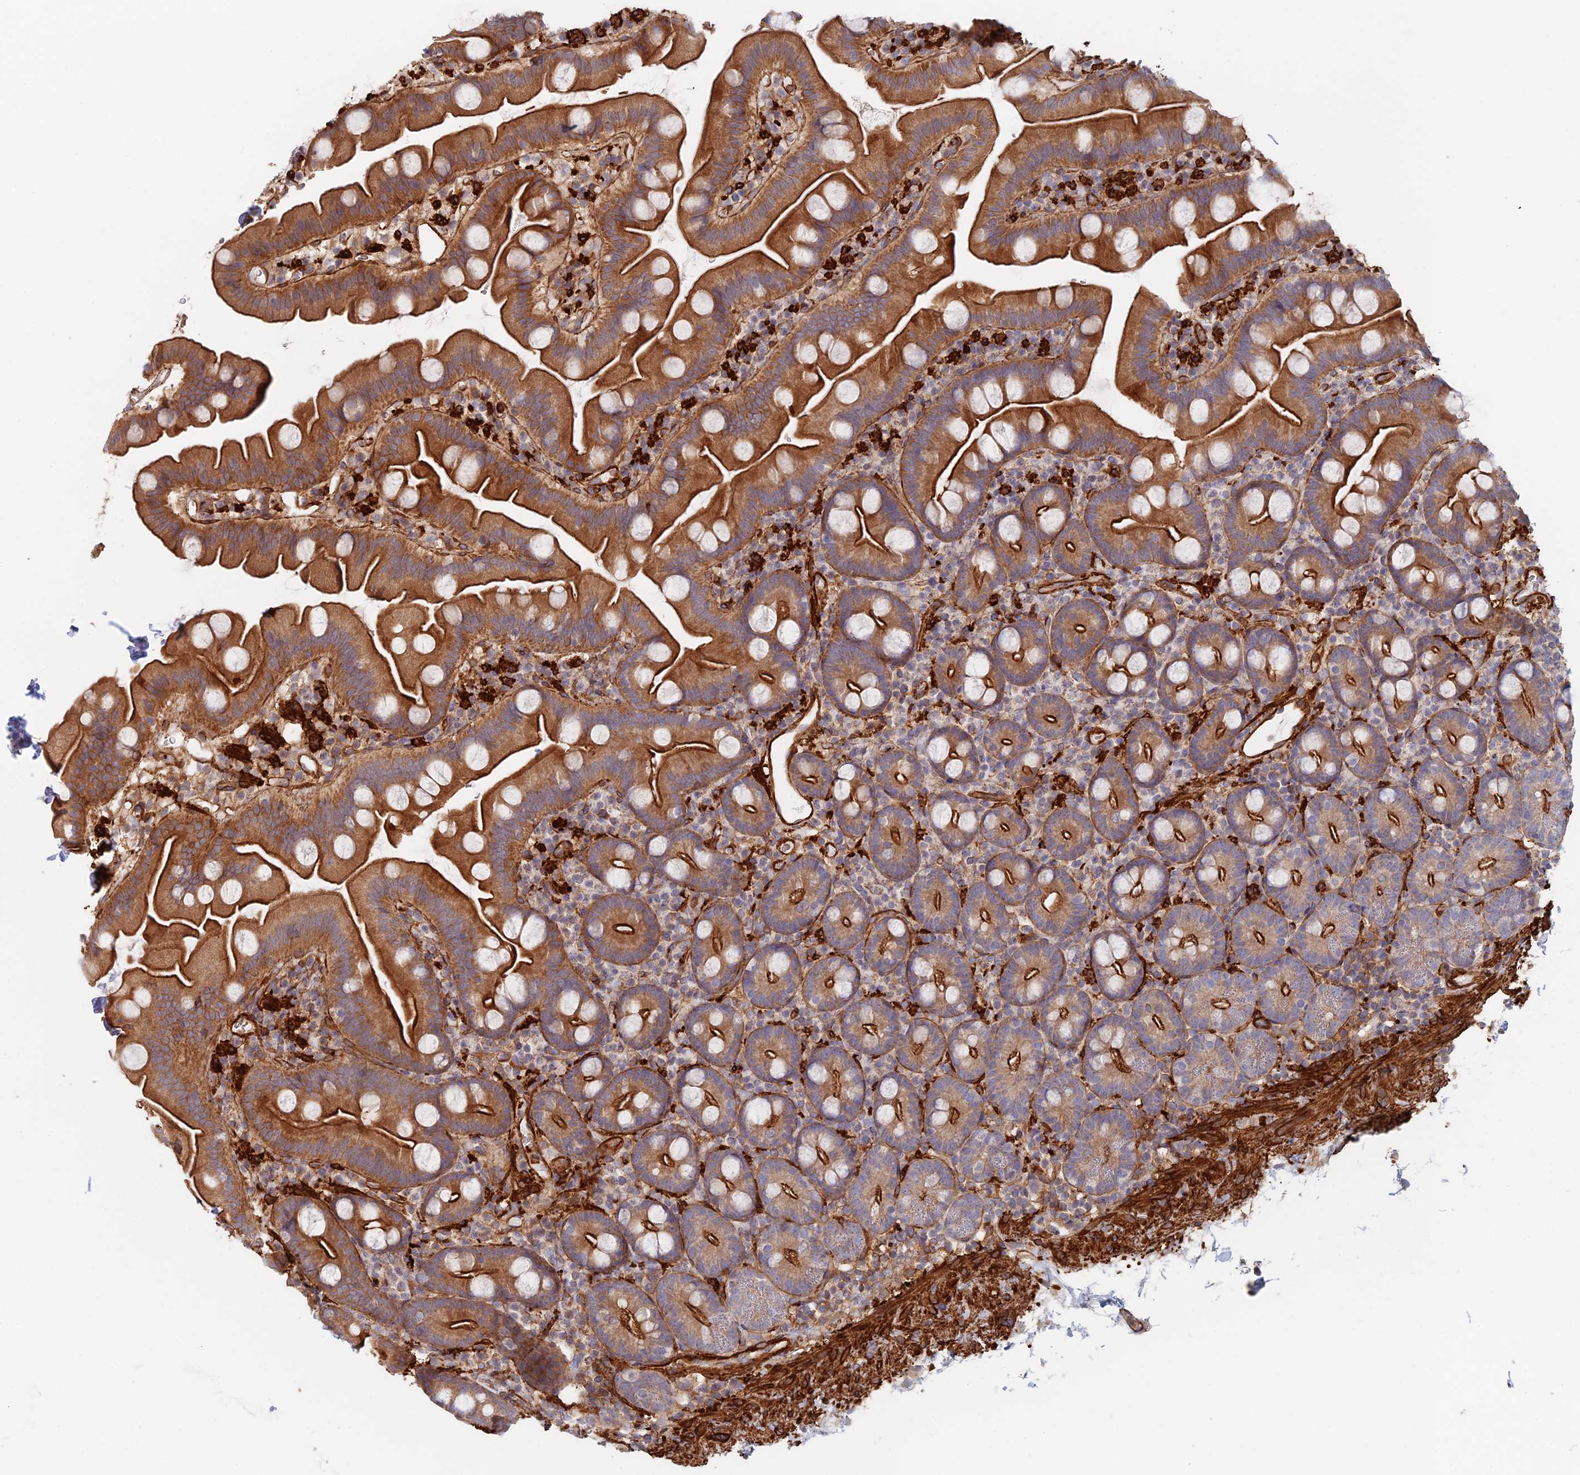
{"staining": {"intensity": "strong", "quantity": ">75%", "location": "cytoplasmic/membranous"}, "tissue": "small intestine", "cell_type": "Glandular cells", "image_type": "normal", "snomed": [{"axis": "morphology", "description": "Normal tissue, NOS"}, {"axis": "topography", "description": "Small intestine"}], "caption": "Glandular cells reveal strong cytoplasmic/membranous positivity in approximately >75% of cells in benign small intestine.", "gene": "PAK4", "patient": {"sex": "female", "age": 68}}